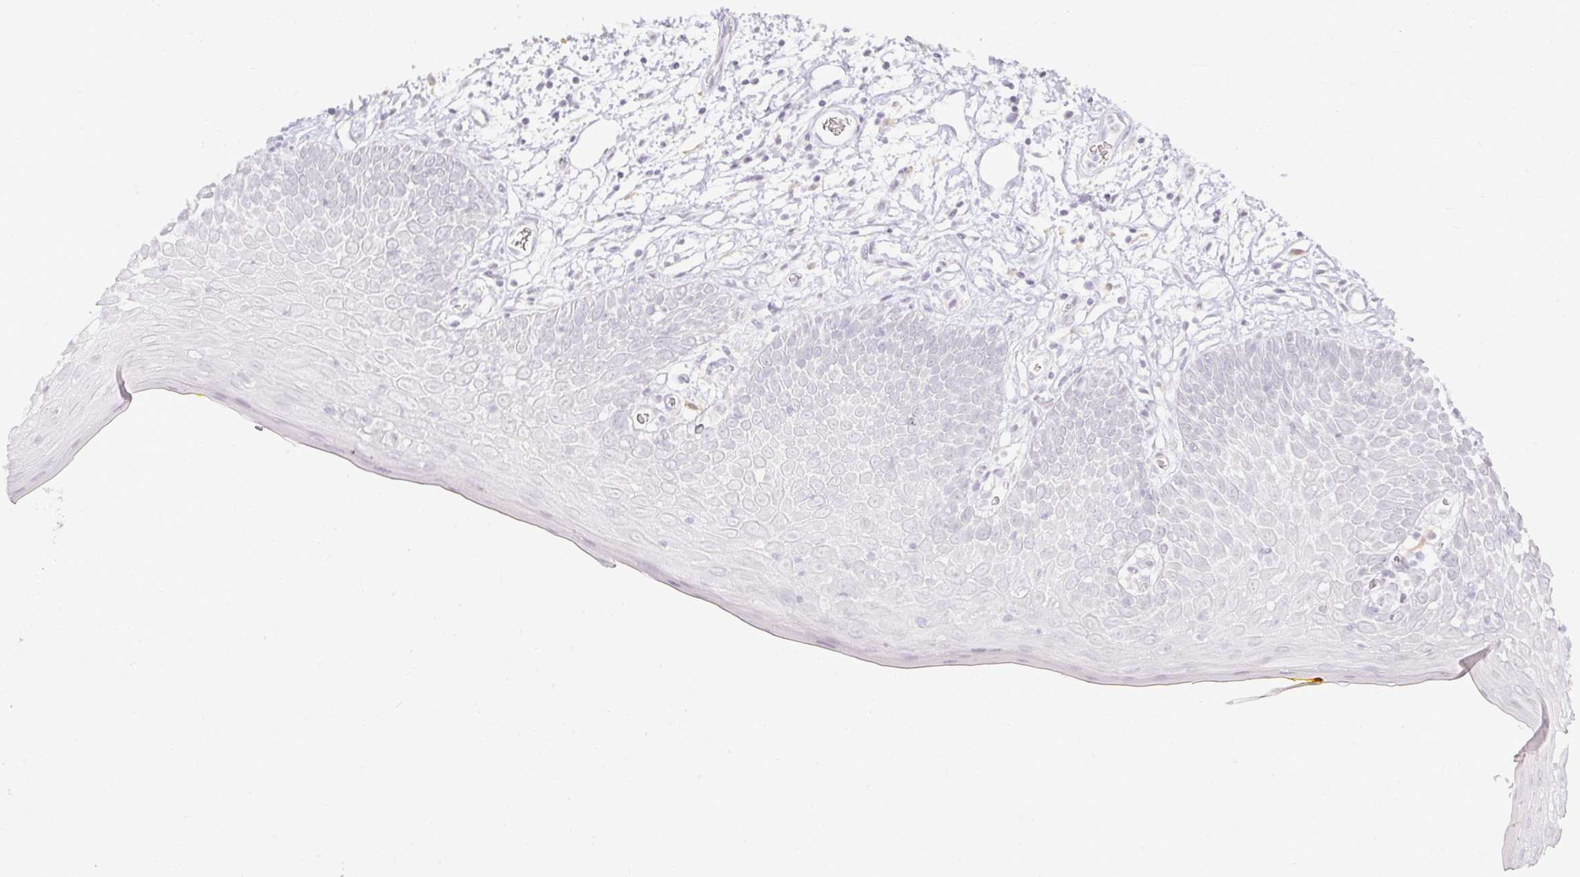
{"staining": {"intensity": "negative", "quantity": "none", "location": "none"}, "tissue": "oral mucosa", "cell_type": "Squamous epithelial cells", "image_type": "normal", "snomed": [{"axis": "morphology", "description": "Normal tissue, NOS"}, {"axis": "morphology", "description": "Squamous cell carcinoma, NOS"}, {"axis": "topography", "description": "Oral tissue"}, {"axis": "topography", "description": "Tounge, NOS"}, {"axis": "topography", "description": "Head-Neck"}], "caption": "High power microscopy micrograph of an IHC histopathology image of benign oral mucosa, revealing no significant positivity in squamous epithelial cells.", "gene": "ACAN", "patient": {"sex": "male", "age": 76}}